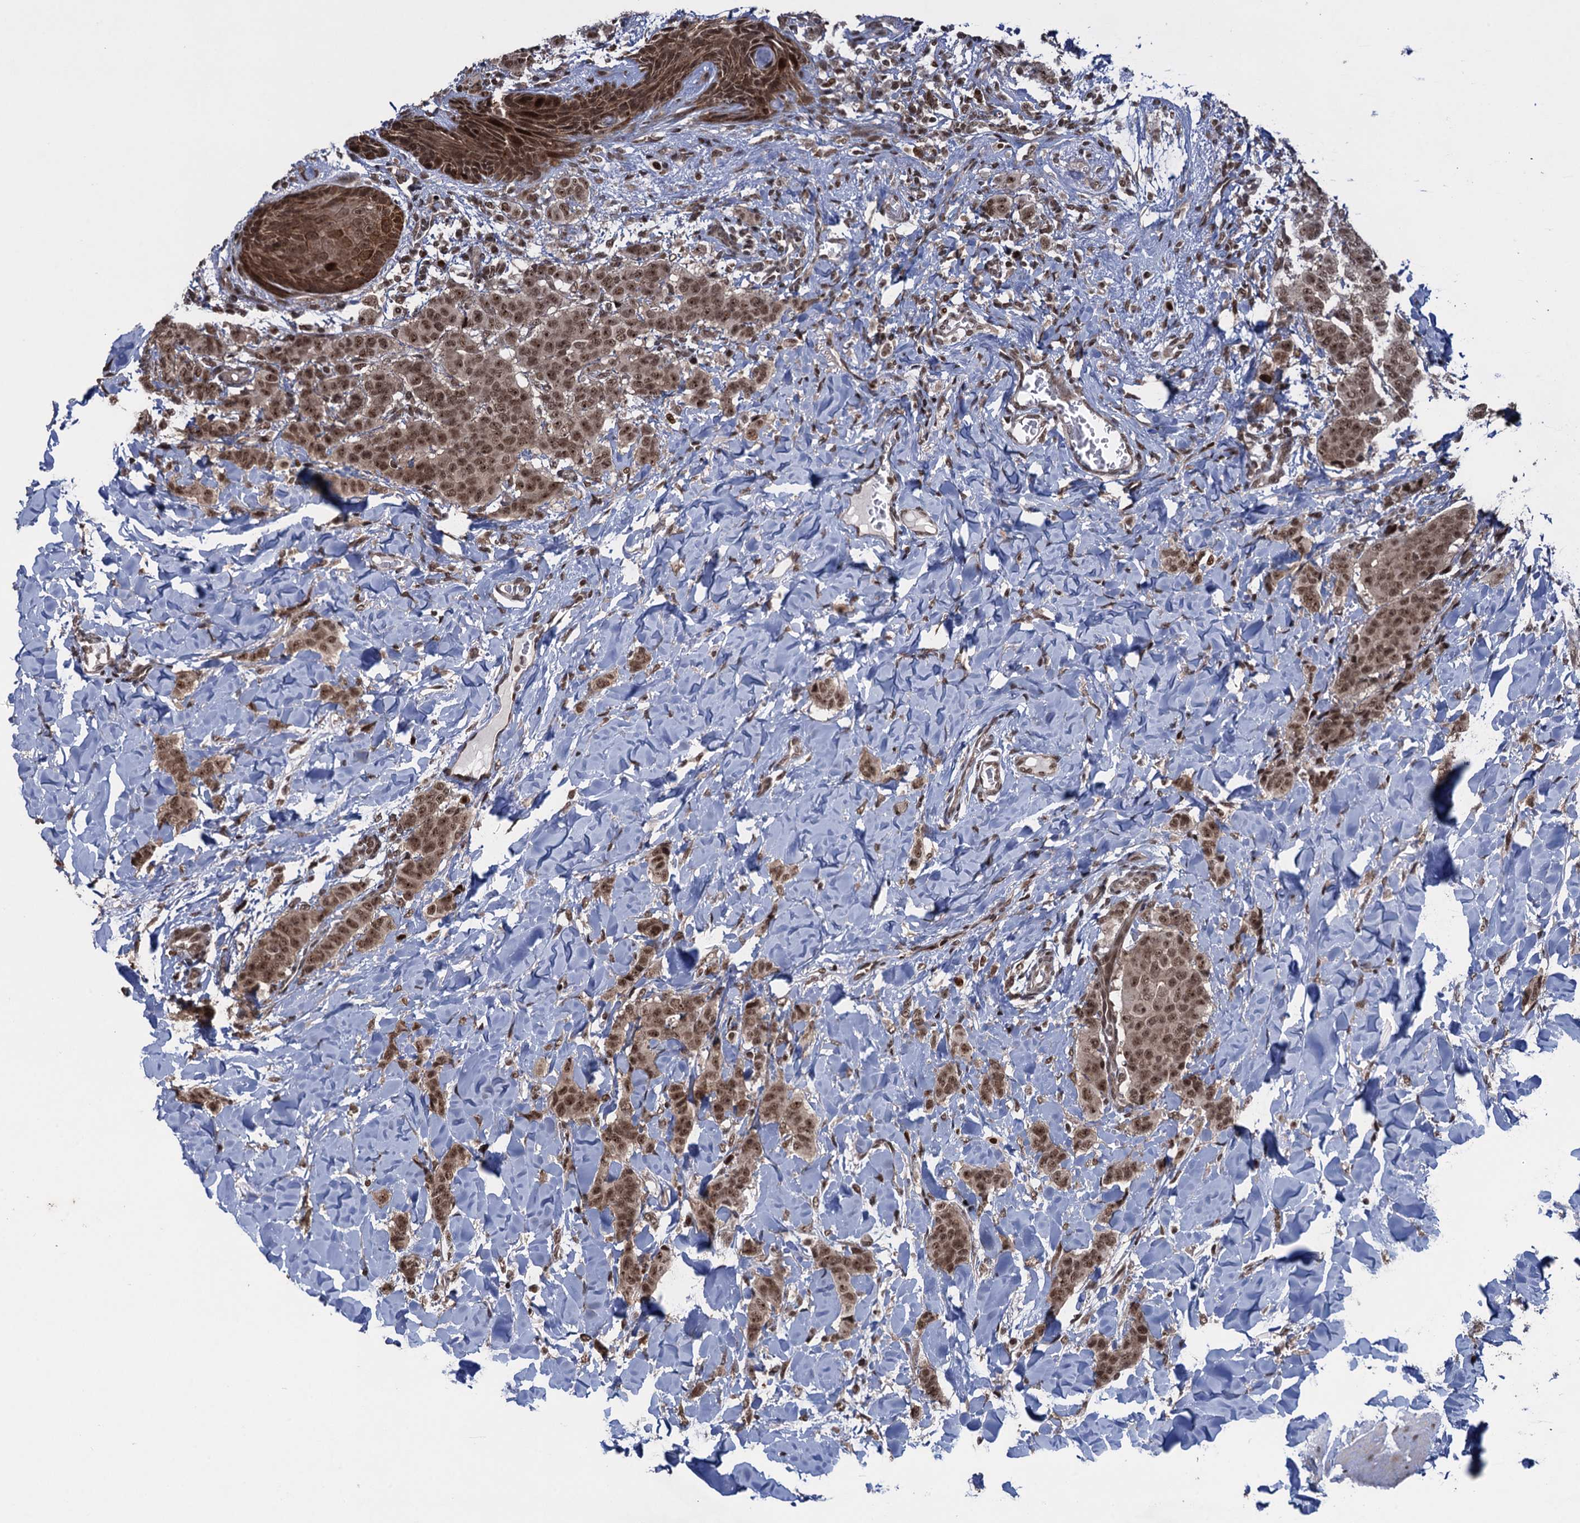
{"staining": {"intensity": "moderate", "quantity": ">75%", "location": "nuclear"}, "tissue": "breast cancer", "cell_type": "Tumor cells", "image_type": "cancer", "snomed": [{"axis": "morphology", "description": "Duct carcinoma"}, {"axis": "topography", "description": "Breast"}], "caption": "A medium amount of moderate nuclear expression is appreciated in about >75% of tumor cells in breast cancer (infiltrating ductal carcinoma) tissue.", "gene": "ZNF169", "patient": {"sex": "female", "age": 40}}